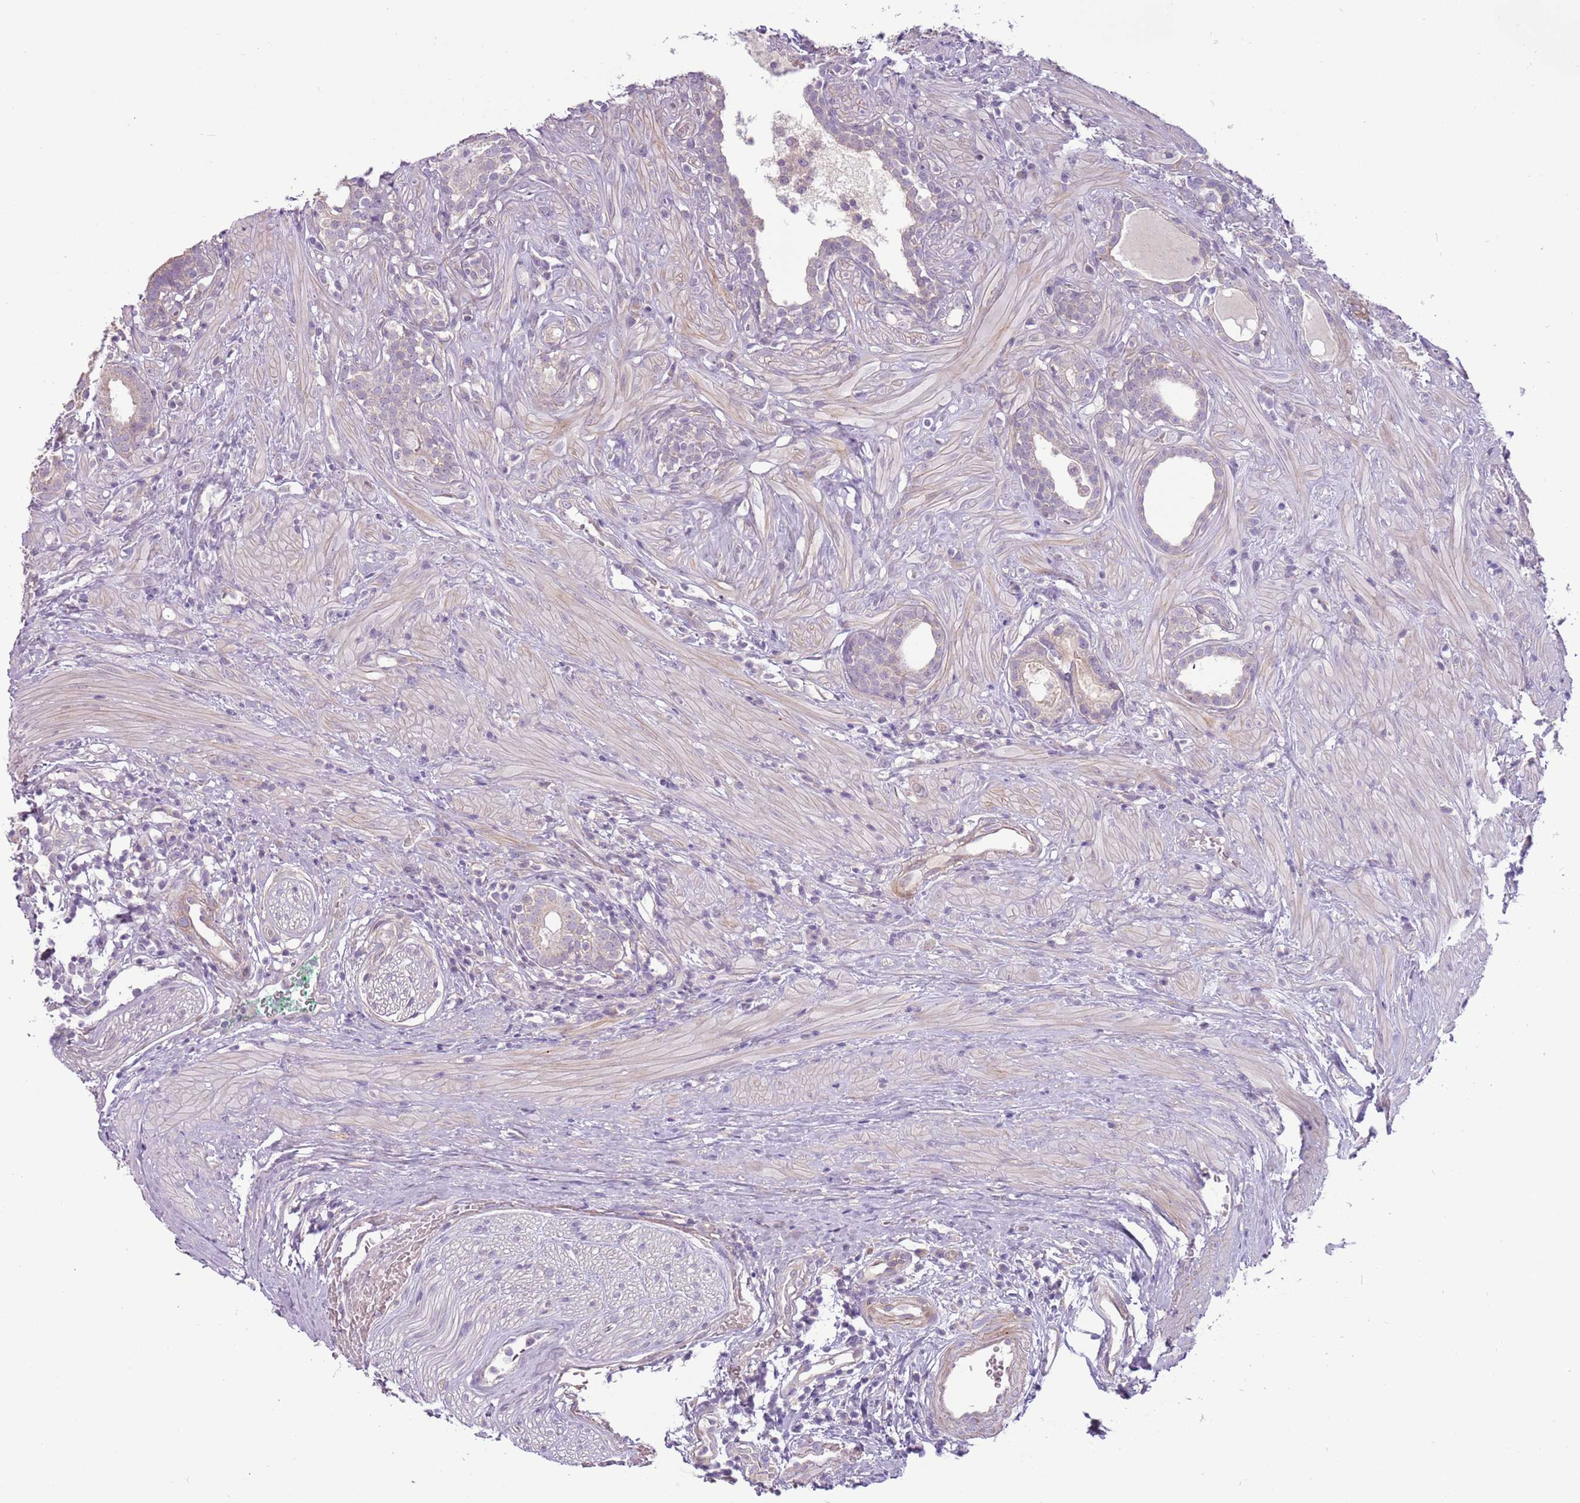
{"staining": {"intensity": "negative", "quantity": "none", "location": "none"}, "tissue": "prostate cancer", "cell_type": "Tumor cells", "image_type": "cancer", "snomed": [{"axis": "morphology", "description": "Adenocarcinoma, High grade"}, {"axis": "topography", "description": "Prostate"}], "caption": "Immunohistochemical staining of prostate cancer (adenocarcinoma (high-grade)) reveals no significant positivity in tumor cells. (DAB immunohistochemistry, high magnification).", "gene": "MRO", "patient": {"sex": "male", "age": 67}}